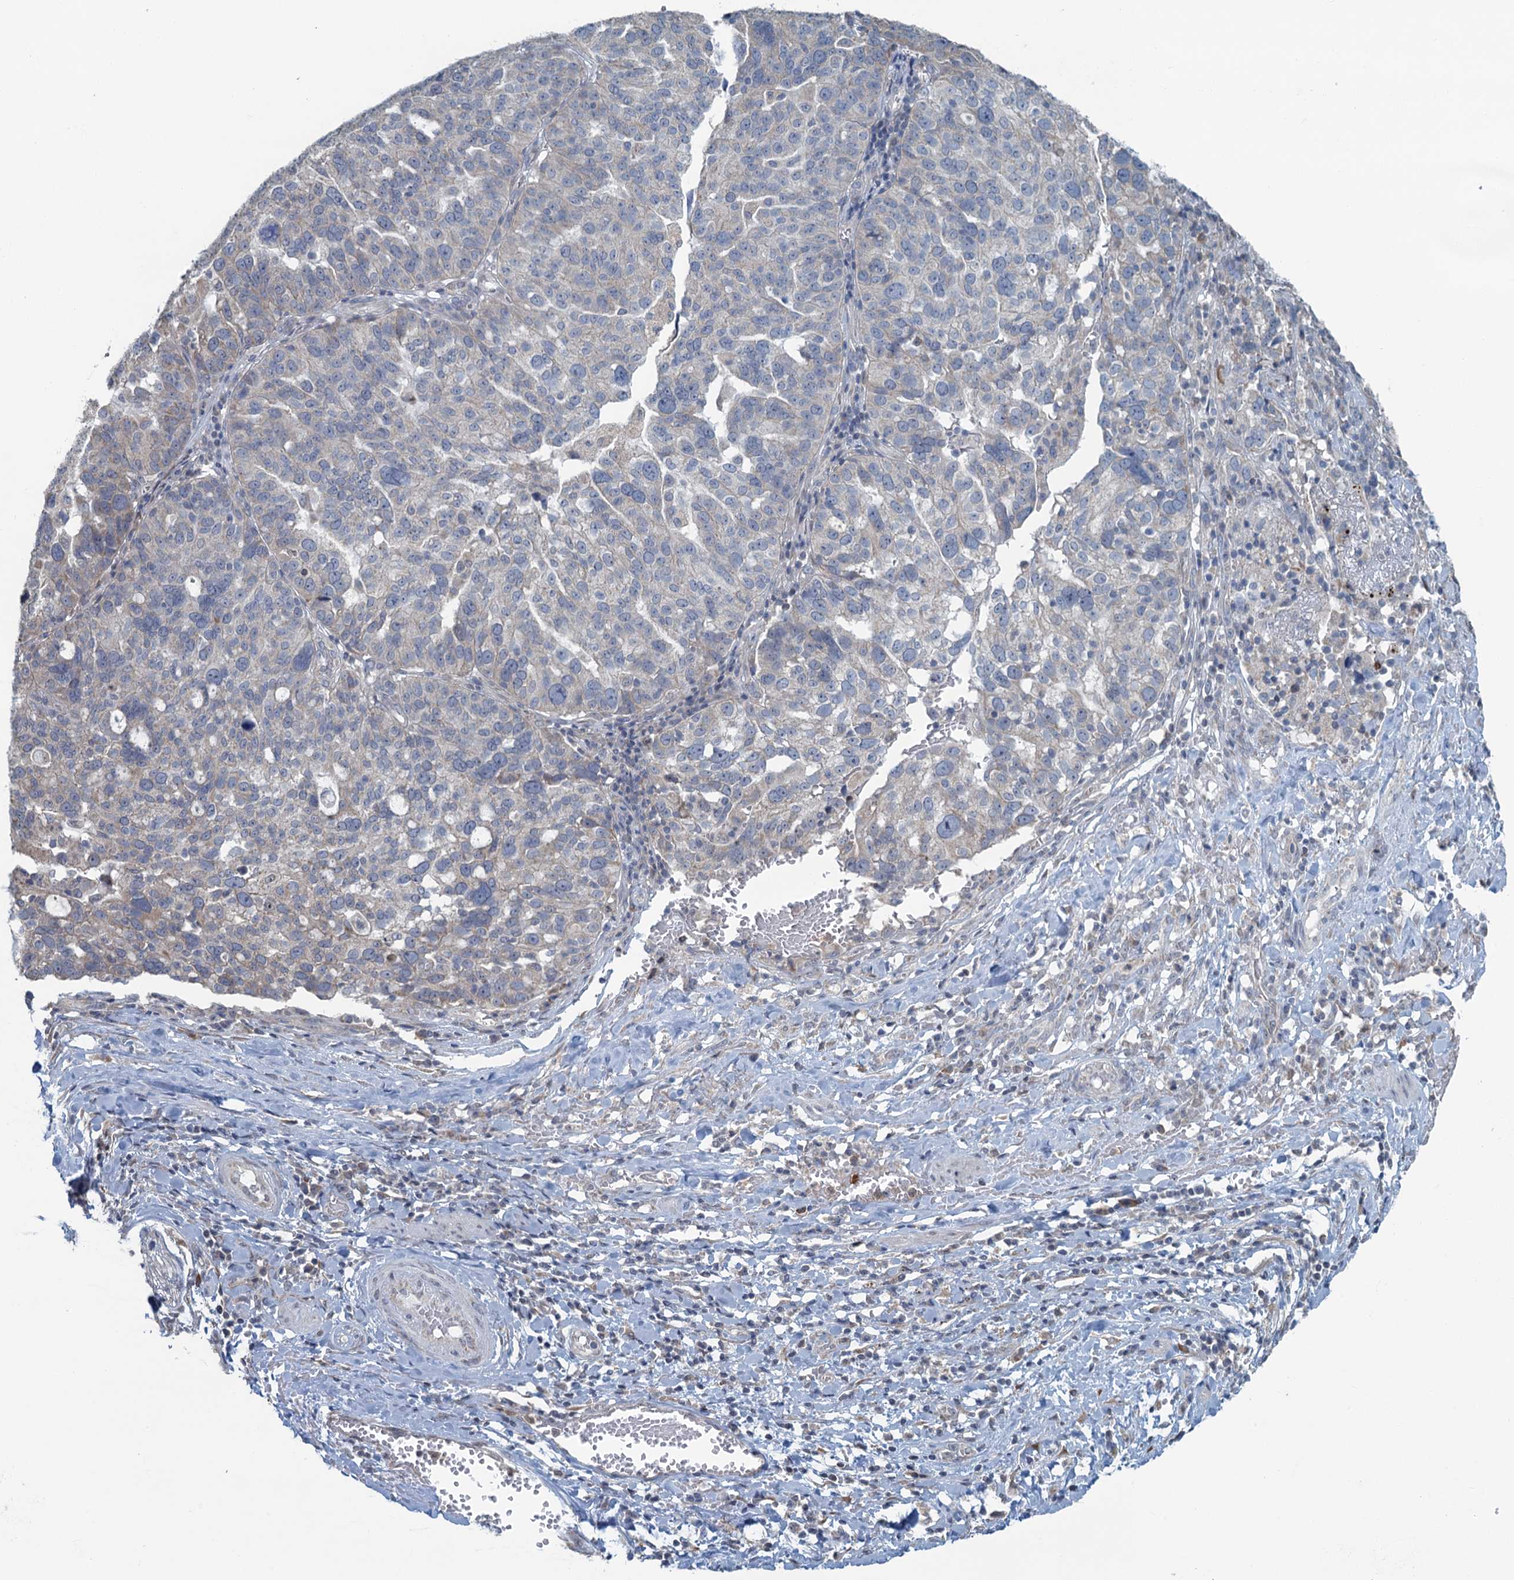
{"staining": {"intensity": "weak", "quantity": "<25%", "location": "cytoplasmic/membranous"}, "tissue": "ovarian cancer", "cell_type": "Tumor cells", "image_type": "cancer", "snomed": [{"axis": "morphology", "description": "Cystadenocarcinoma, serous, NOS"}, {"axis": "topography", "description": "Ovary"}], "caption": "This image is of ovarian cancer stained with immunohistochemistry (IHC) to label a protein in brown with the nuclei are counter-stained blue. There is no expression in tumor cells.", "gene": "TEX35", "patient": {"sex": "female", "age": 59}}